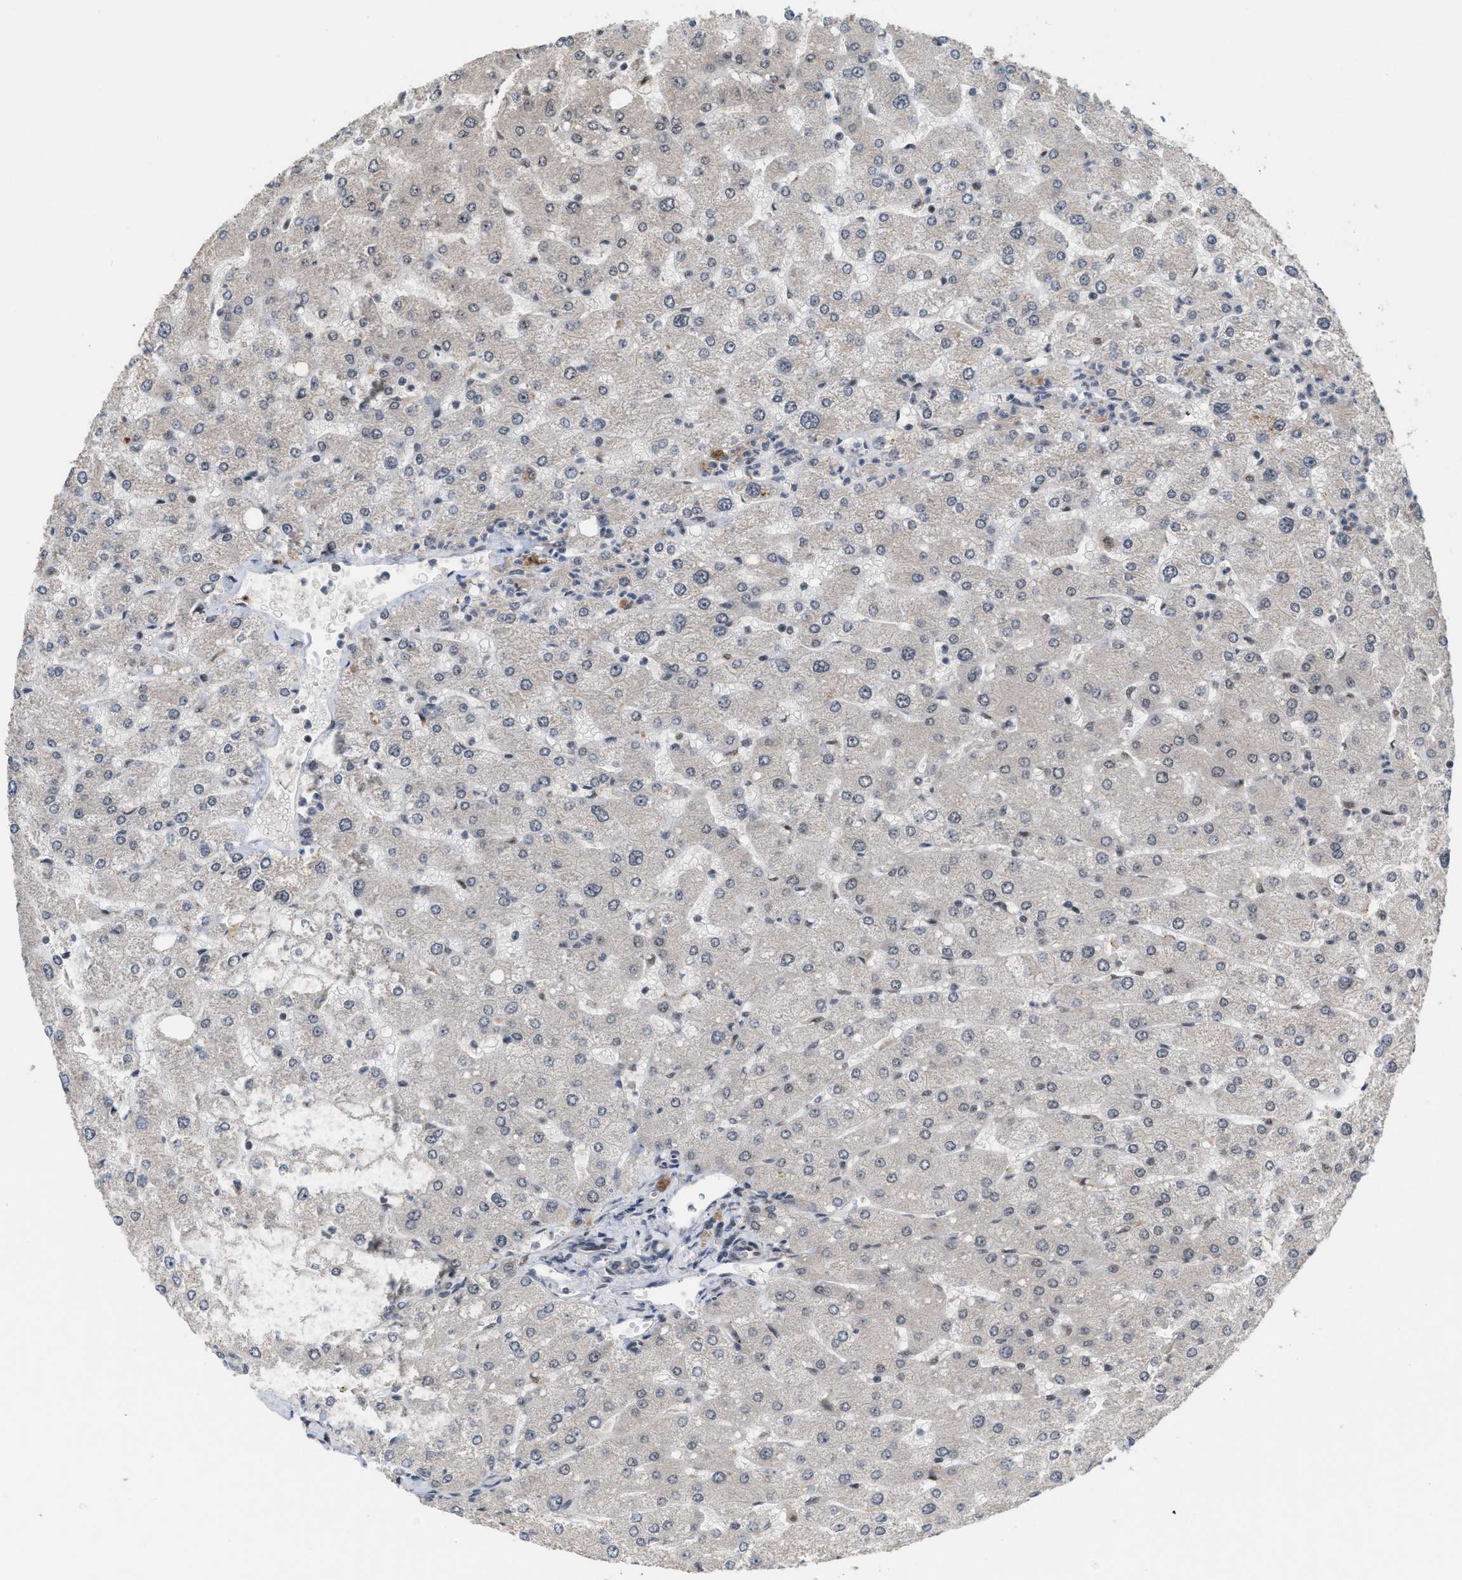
{"staining": {"intensity": "weak", "quantity": "<25%", "location": "cytoplasmic/membranous"}, "tissue": "liver", "cell_type": "Cholangiocytes", "image_type": "normal", "snomed": [{"axis": "morphology", "description": "Normal tissue, NOS"}, {"axis": "topography", "description": "Liver"}], "caption": "Immunohistochemical staining of normal human liver demonstrates no significant staining in cholangiocytes.", "gene": "PRPF4", "patient": {"sex": "male", "age": 55}}